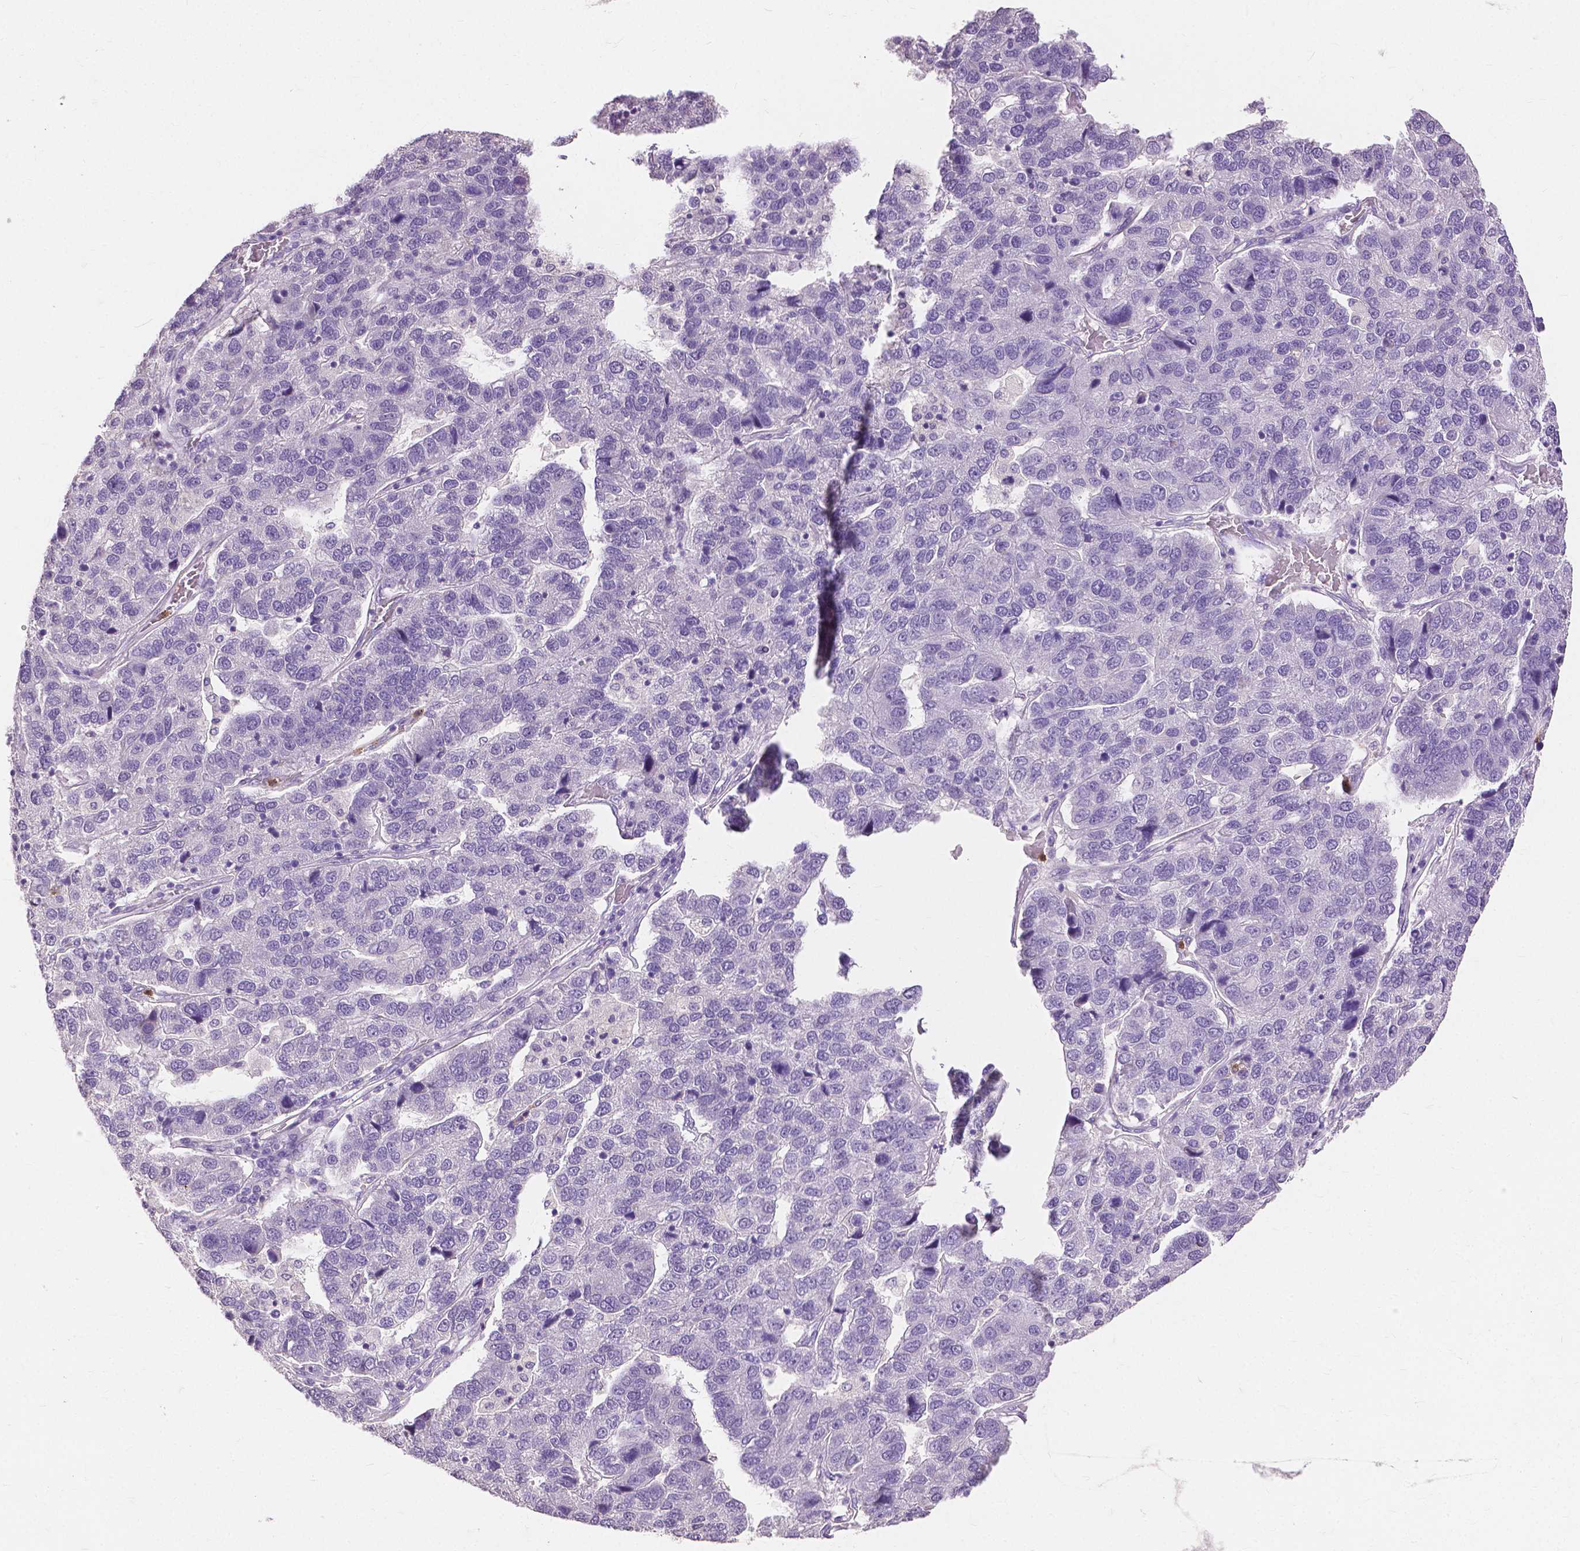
{"staining": {"intensity": "negative", "quantity": "none", "location": "none"}, "tissue": "pancreatic cancer", "cell_type": "Tumor cells", "image_type": "cancer", "snomed": [{"axis": "morphology", "description": "Adenocarcinoma, NOS"}, {"axis": "topography", "description": "Pancreas"}], "caption": "Tumor cells are negative for protein expression in human pancreatic cancer (adenocarcinoma).", "gene": "CXCR2", "patient": {"sex": "female", "age": 61}}